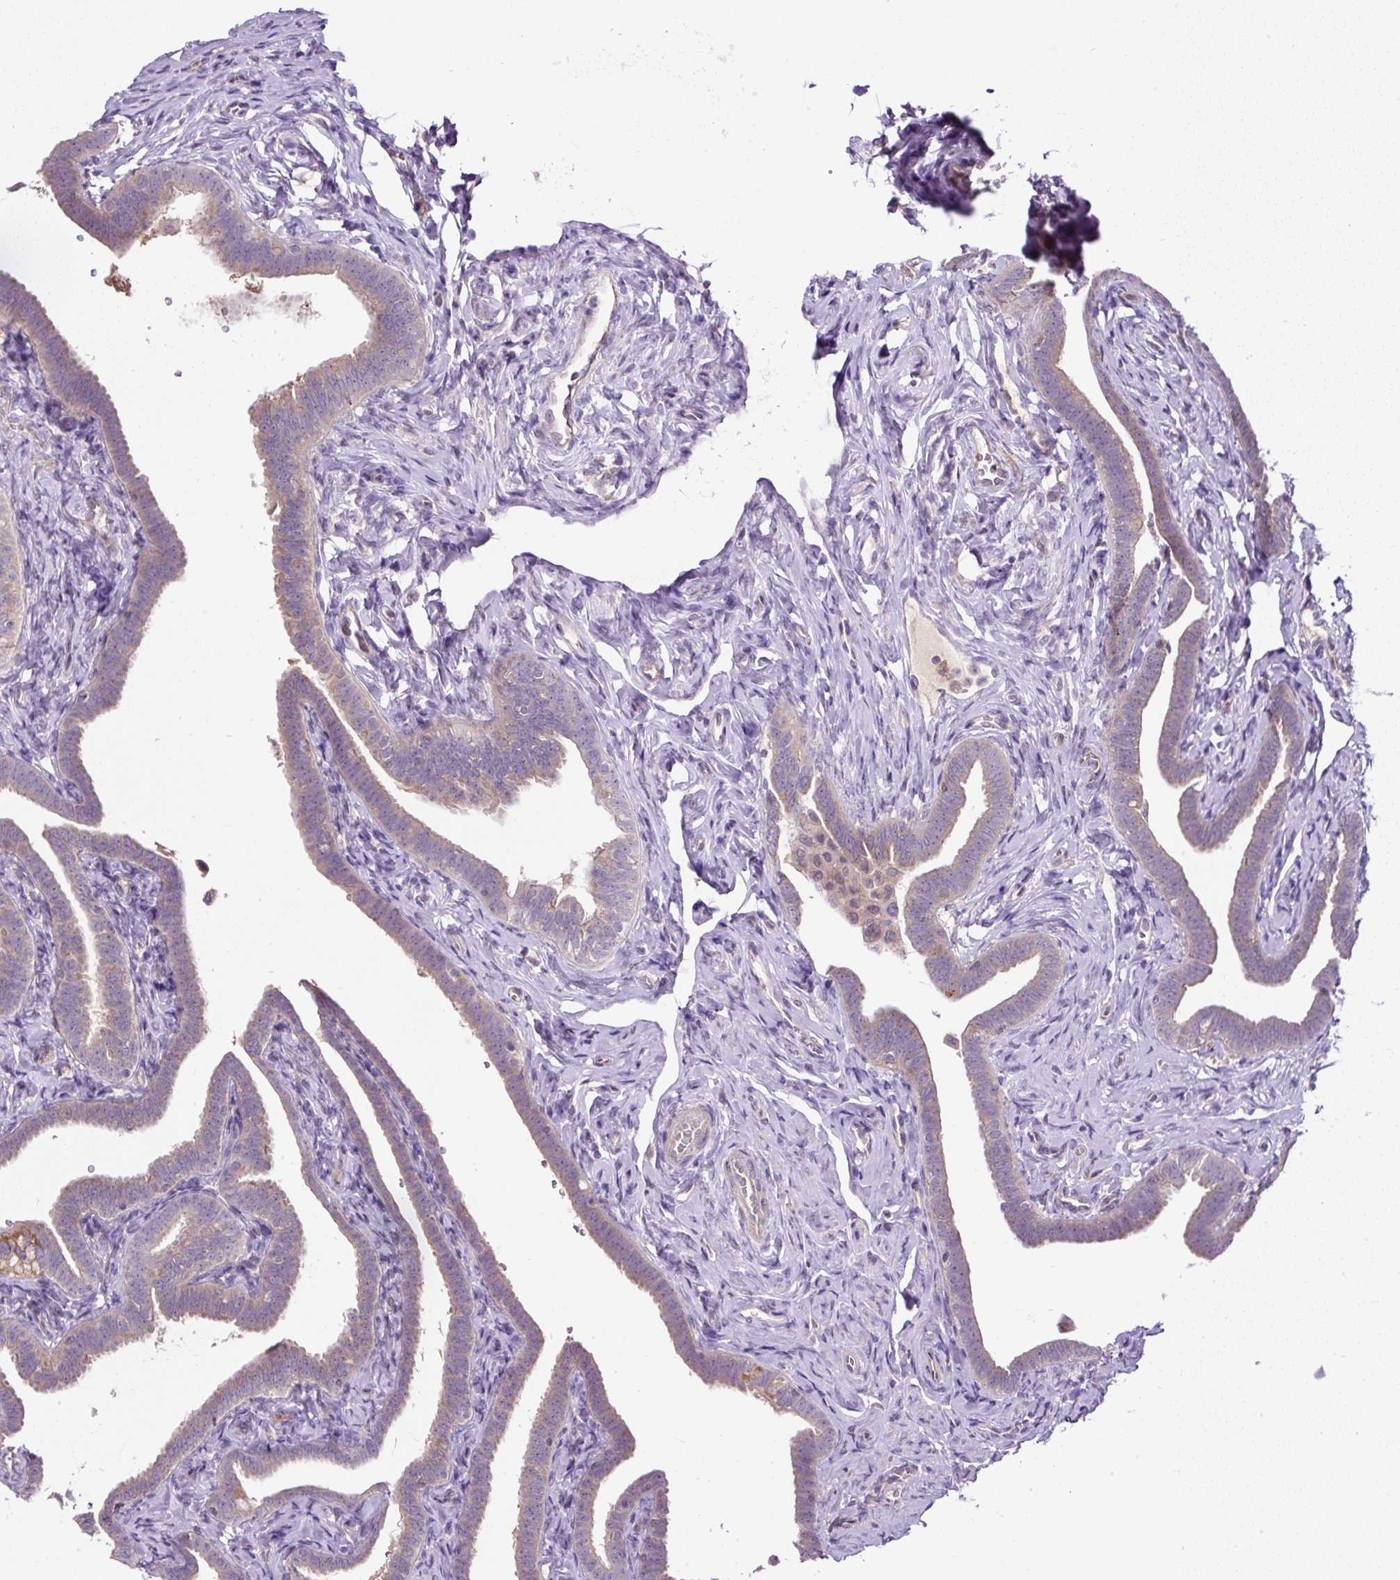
{"staining": {"intensity": "moderate", "quantity": "25%-75%", "location": "cytoplasmic/membranous"}, "tissue": "fallopian tube", "cell_type": "Glandular cells", "image_type": "normal", "snomed": [{"axis": "morphology", "description": "Normal tissue, NOS"}, {"axis": "topography", "description": "Fallopian tube"}], "caption": "About 25%-75% of glandular cells in benign human fallopian tube reveal moderate cytoplasmic/membranous protein staining as visualized by brown immunohistochemical staining.", "gene": "ZNF547", "patient": {"sex": "female", "age": 69}}